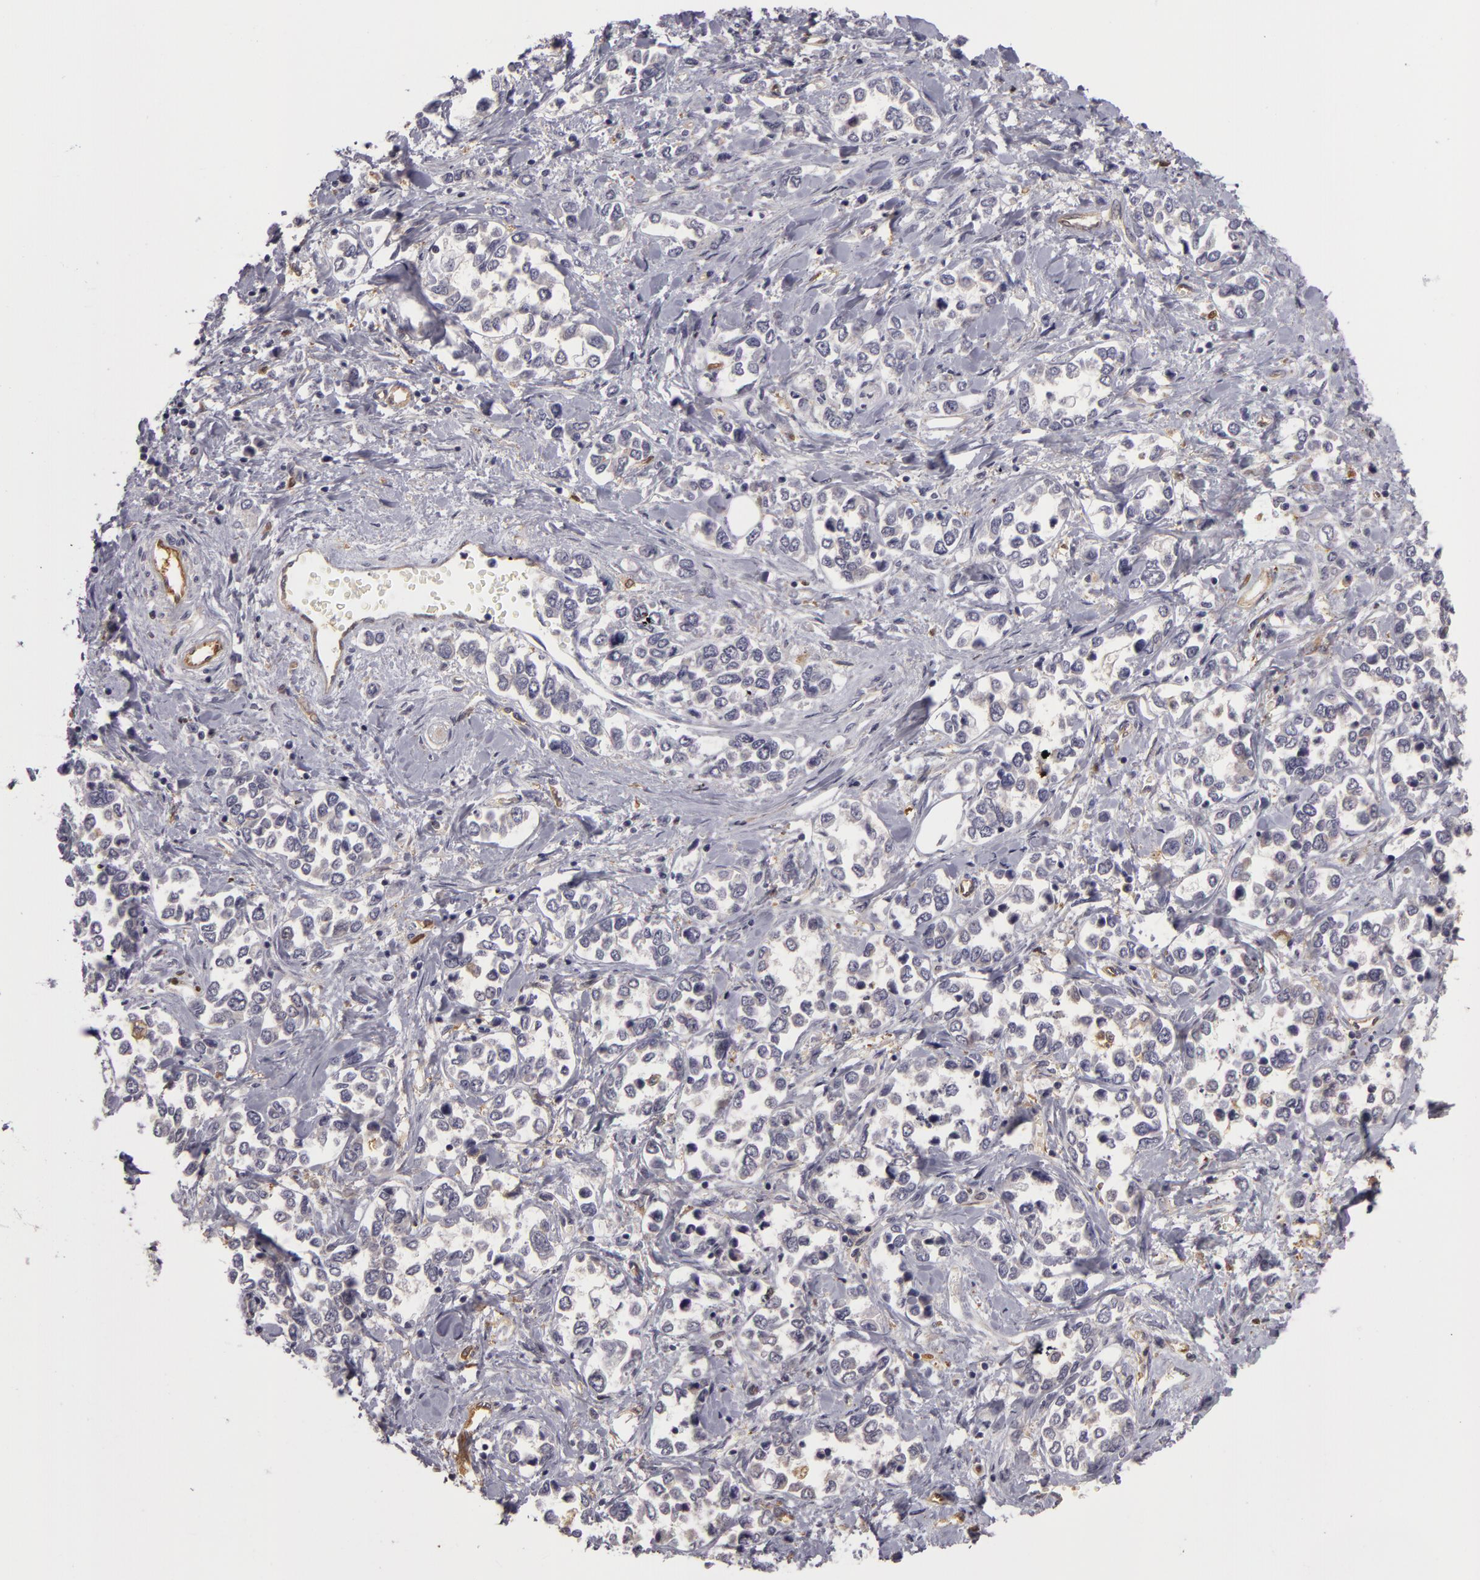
{"staining": {"intensity": "negative", "quantity": "none", "location": "none"}, "tissue": "stomach cancer", "cell_type": "Tumor cells", "image_type": "cancer", "snomed": [{"axis": "morphology", "description": "Adenocarcinoma, NOS"}, {"axis": "topography", "description": "Stomach, upper"}], "caption": "DAB immunohistochemical staining of stomach cancer (adenocarcinoma) exhibits no significant positivity in tumor cells.", "gene": "ZNF229", "patient": {"sex": "male", "age": 76}}